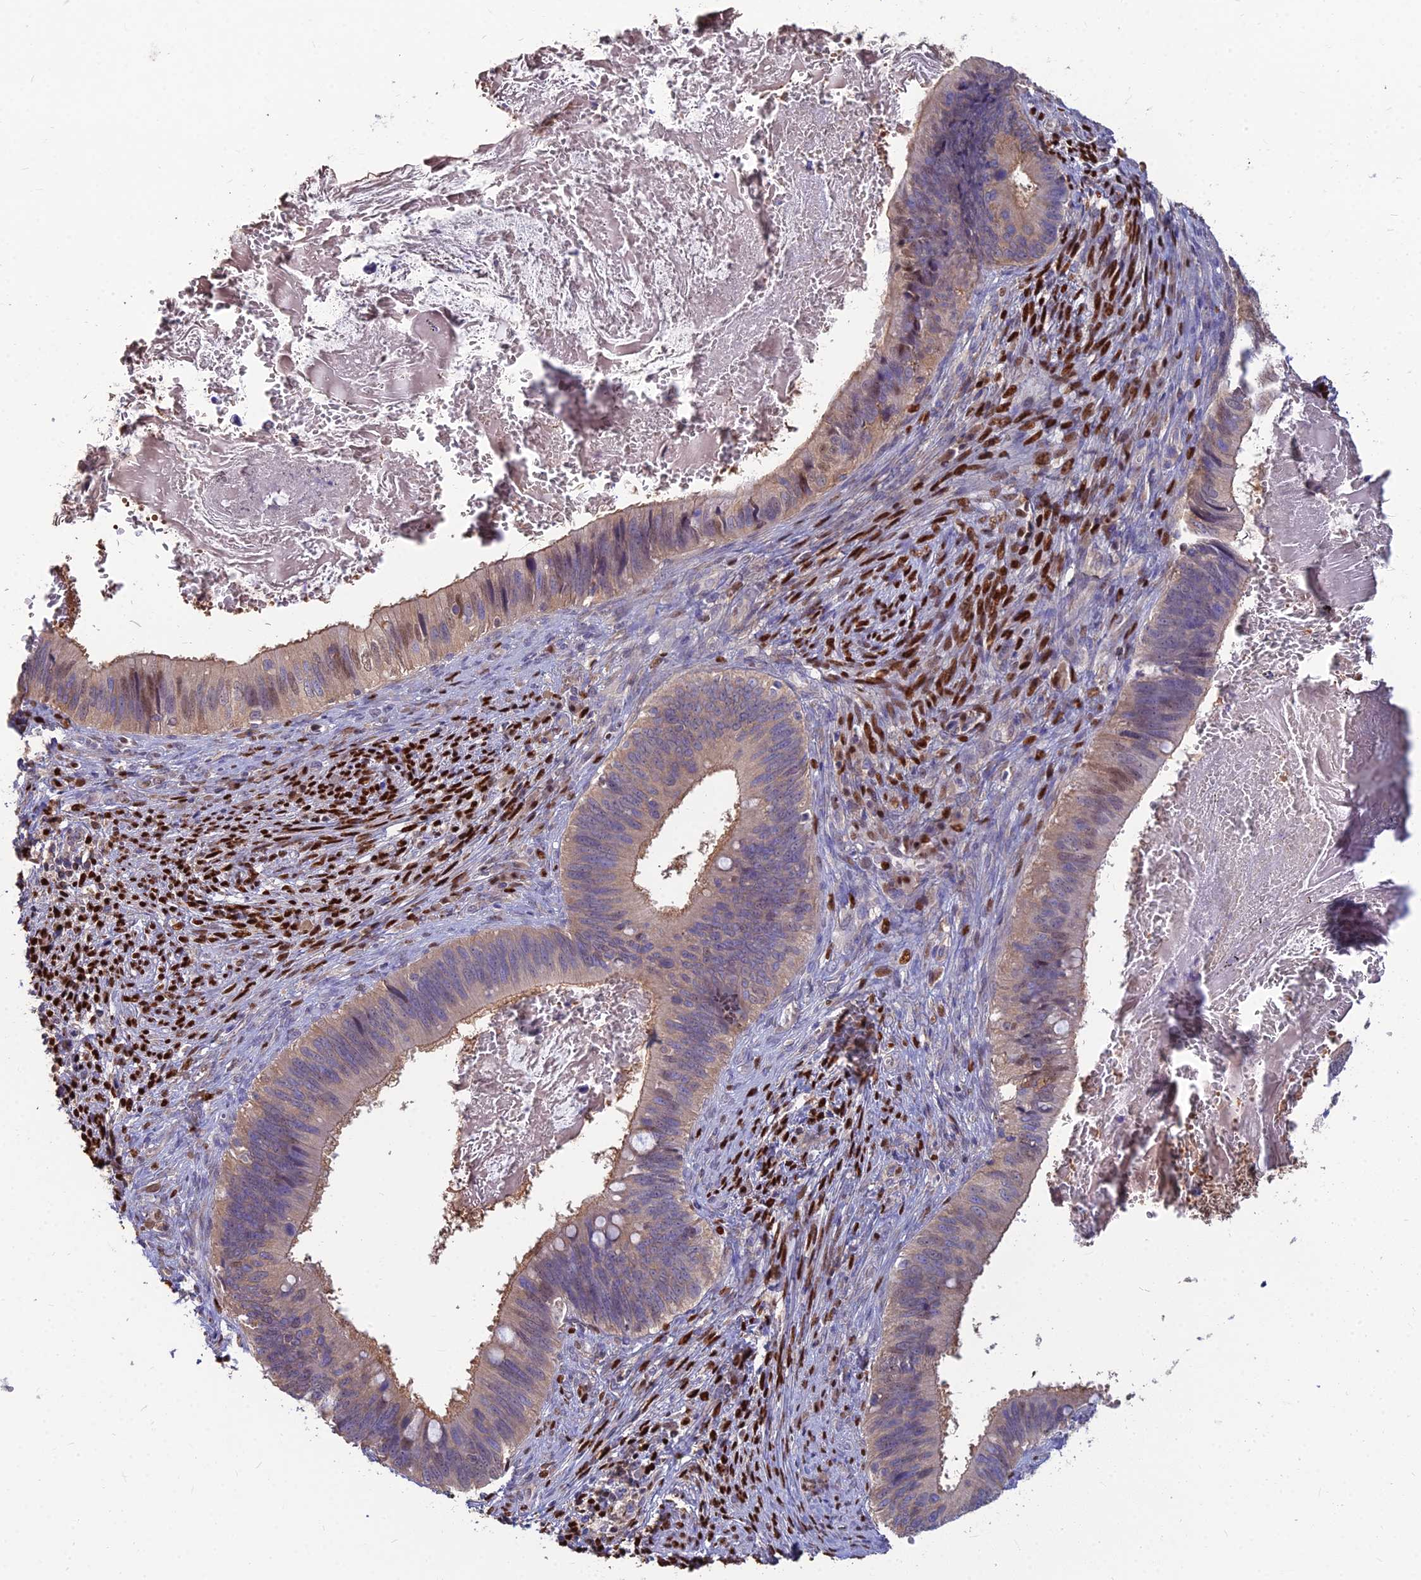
{"staining": {"intensity": "weak", "quantity": "25%-75%", "location": "cytoplasmic/membranous,nuclear"}, "tissue": "cervical cancer", "cell_type": "Tumor cells", "image_type": "cancer", "snomed": [{"axis": "morphology", "description": "Adenocarcinoma, NOS"}, {"axis": "topography", "description": "Cervix"}], "caption": "This is an image of immunohistochemistry staining of adenocarcinoma (cervical), which shows weak positivity in the cytoplasmic/membranous and nuclear of tumor cells.", "gene": "DNPEP", "patient": {"sex": "female", "age": 42}}